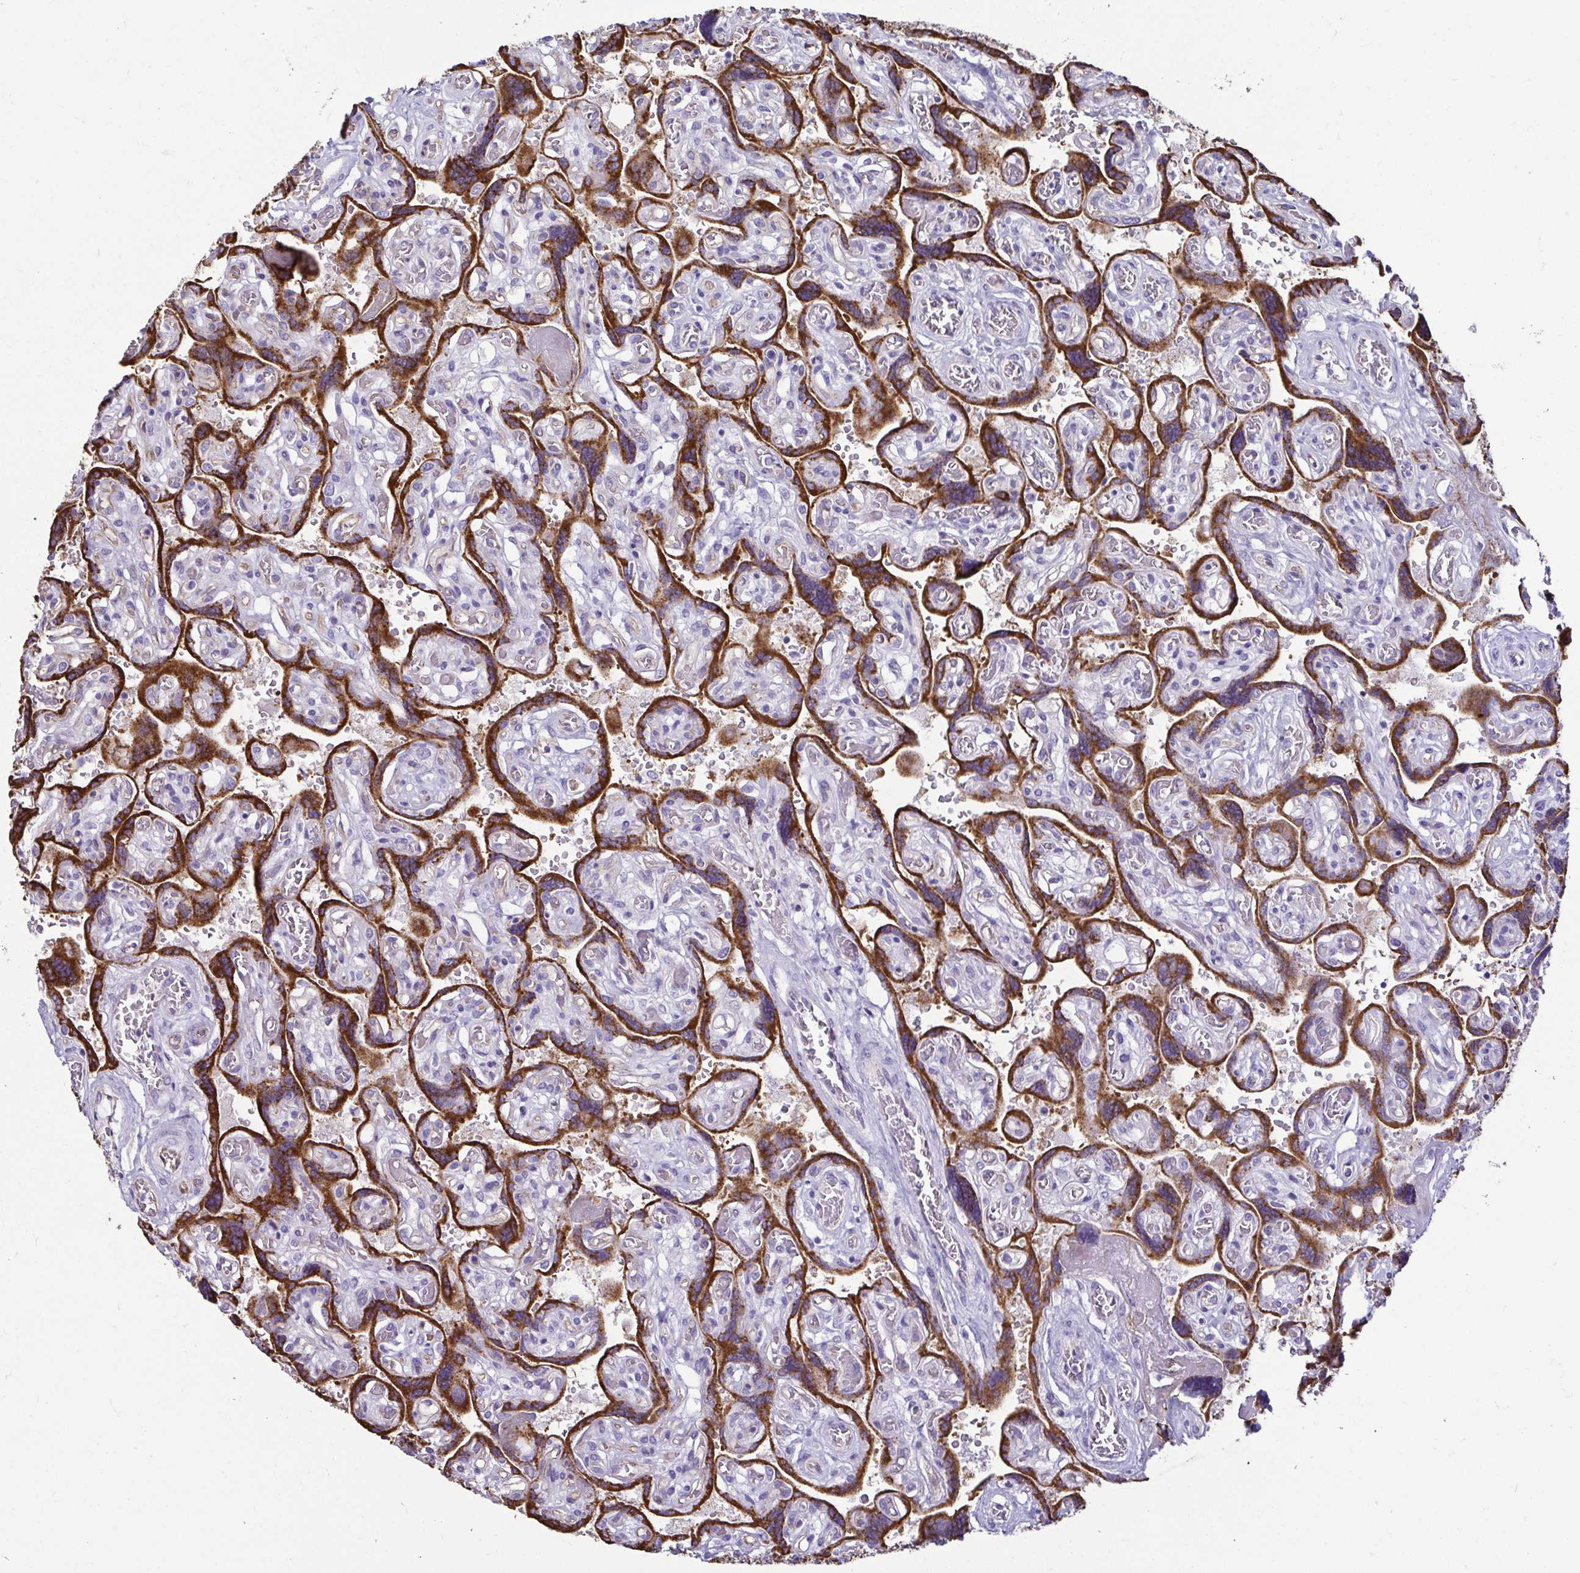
{"staining": {"intensity": "negative", "quantity": "none", "location": "none"}, "tissue": "placenta", "cell_type": "Decidual cells", "image_type": "normal", "snomed": [{"axis": "morphology", "description": "Normal tissue, NOS"}, {"axis": "topography", "description": "Placenta"}], "caption": "A micrograph of human placenta is negative for staining in decidual cells.", "gene": "CASP14", "patient": {"sex": "female", "age": 32}}